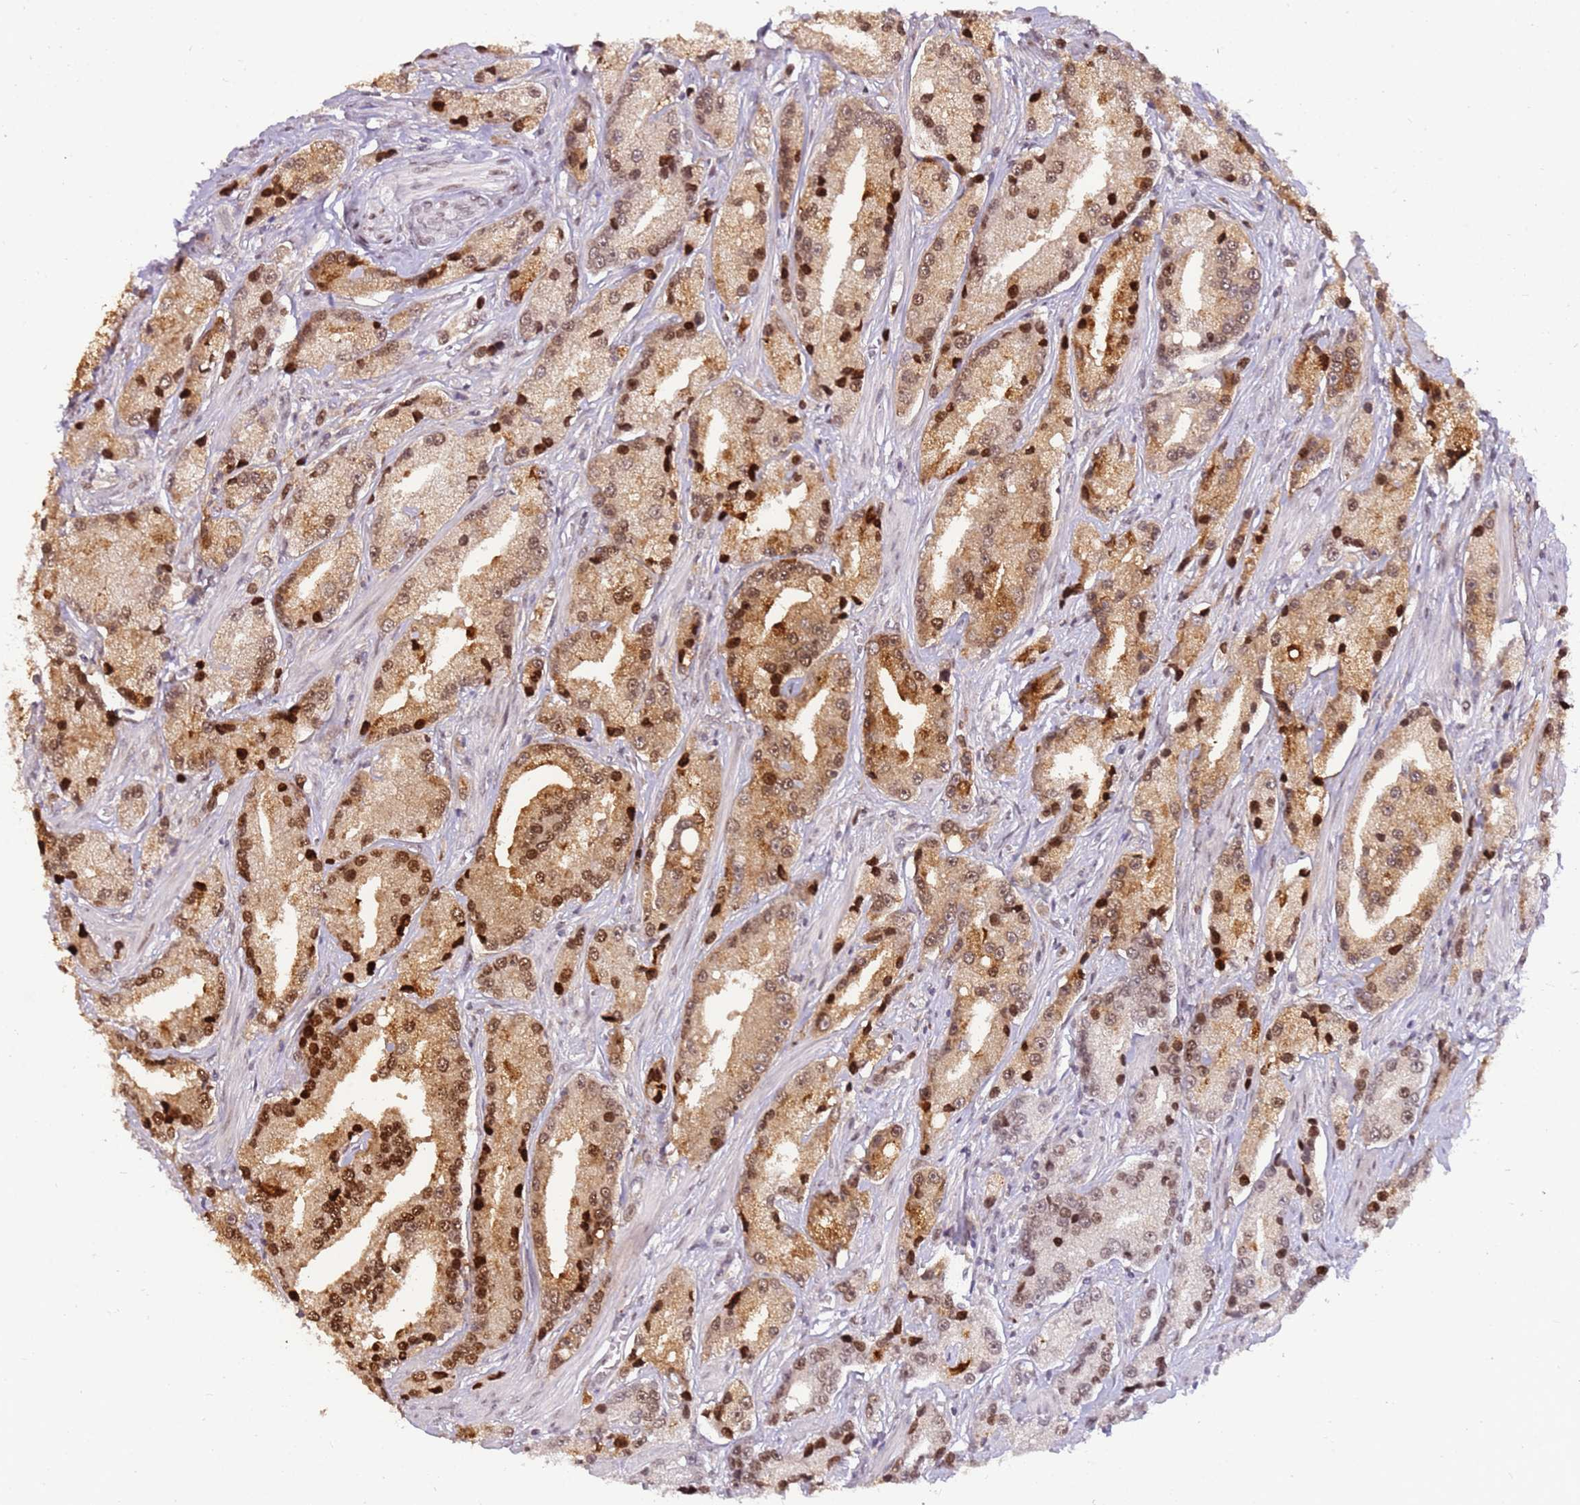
{"staining": {"intensity": "strong", "quantity": ">75%", "location": "cytoplasmic/membranous,nuclear"}, "tissue": "prostate cancer", "cell_type": "Tumor cells", "image_type": "cancer", "snomed": [{"axis": "morphology", "description": "Adenocarcinoma, High grade"}, {"axis": "topography", "description": "Prostate"}], "caption": "Prostate cancer stained with a protein marker shows strong staining in tumor cells.", "gene": "PHC2", "patient": {"sex": "male", "age": 74}}